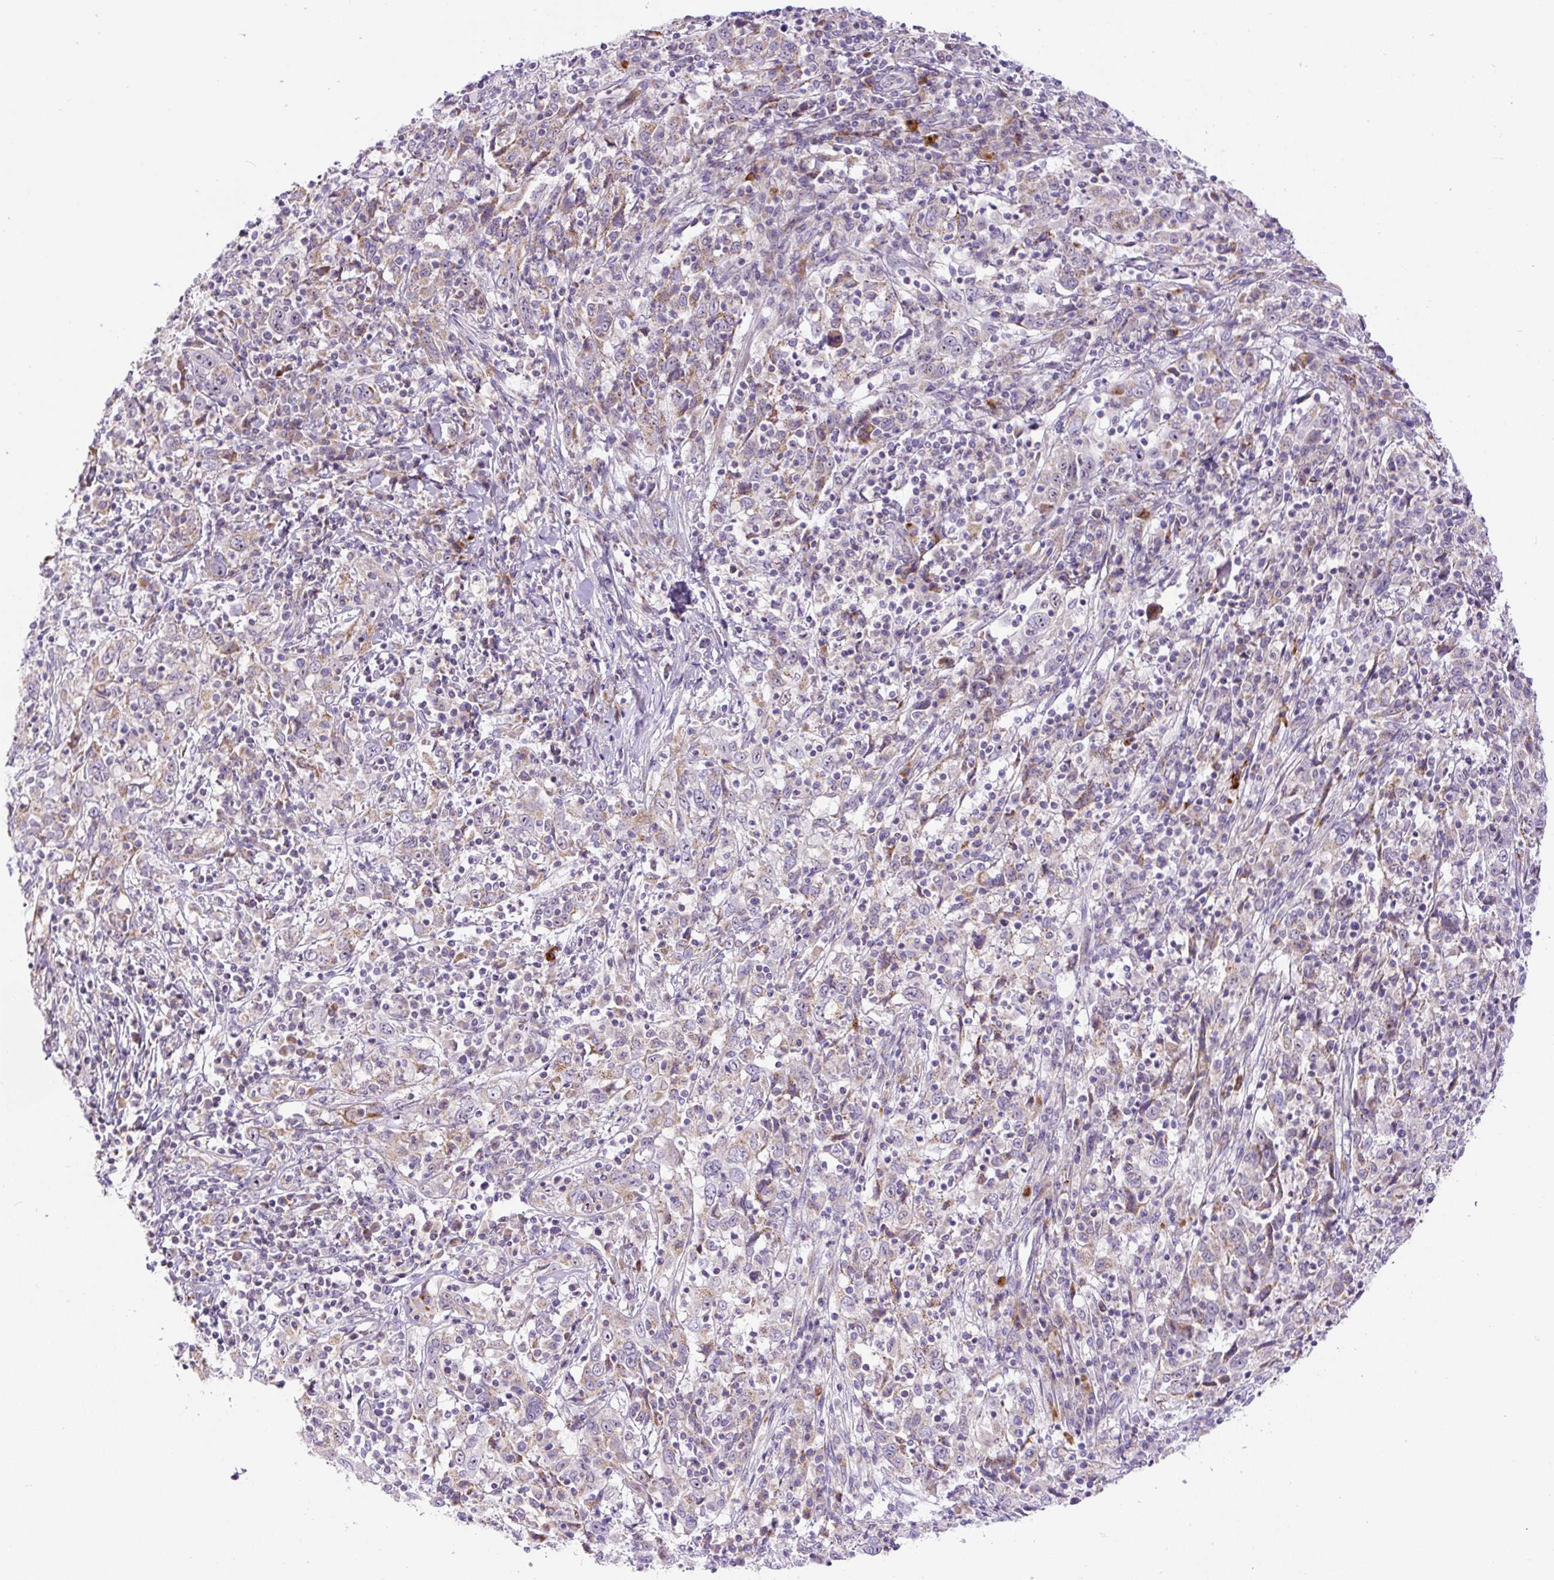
{"staining": {"intensity": "weak", "quantity": "<25%", "location": "cytoplasmic/membranous"}, "tissue": "cervical cancer", "cell_type": "Tumor cells", "image_type": "cancer", "snomed": [{"axis": "morphology", "description": "Squamous cell carcinoma, NOS"}, {"axis": "topography", "description": "Cervix"}], "caption": "Human cervical squamous cell carcinoma stained for a protein using immunohistochemistry (IHC) shows no expression in tumor cells.", "gene": "ZNF596", "patient": {"sex": "female", "age": 46}}